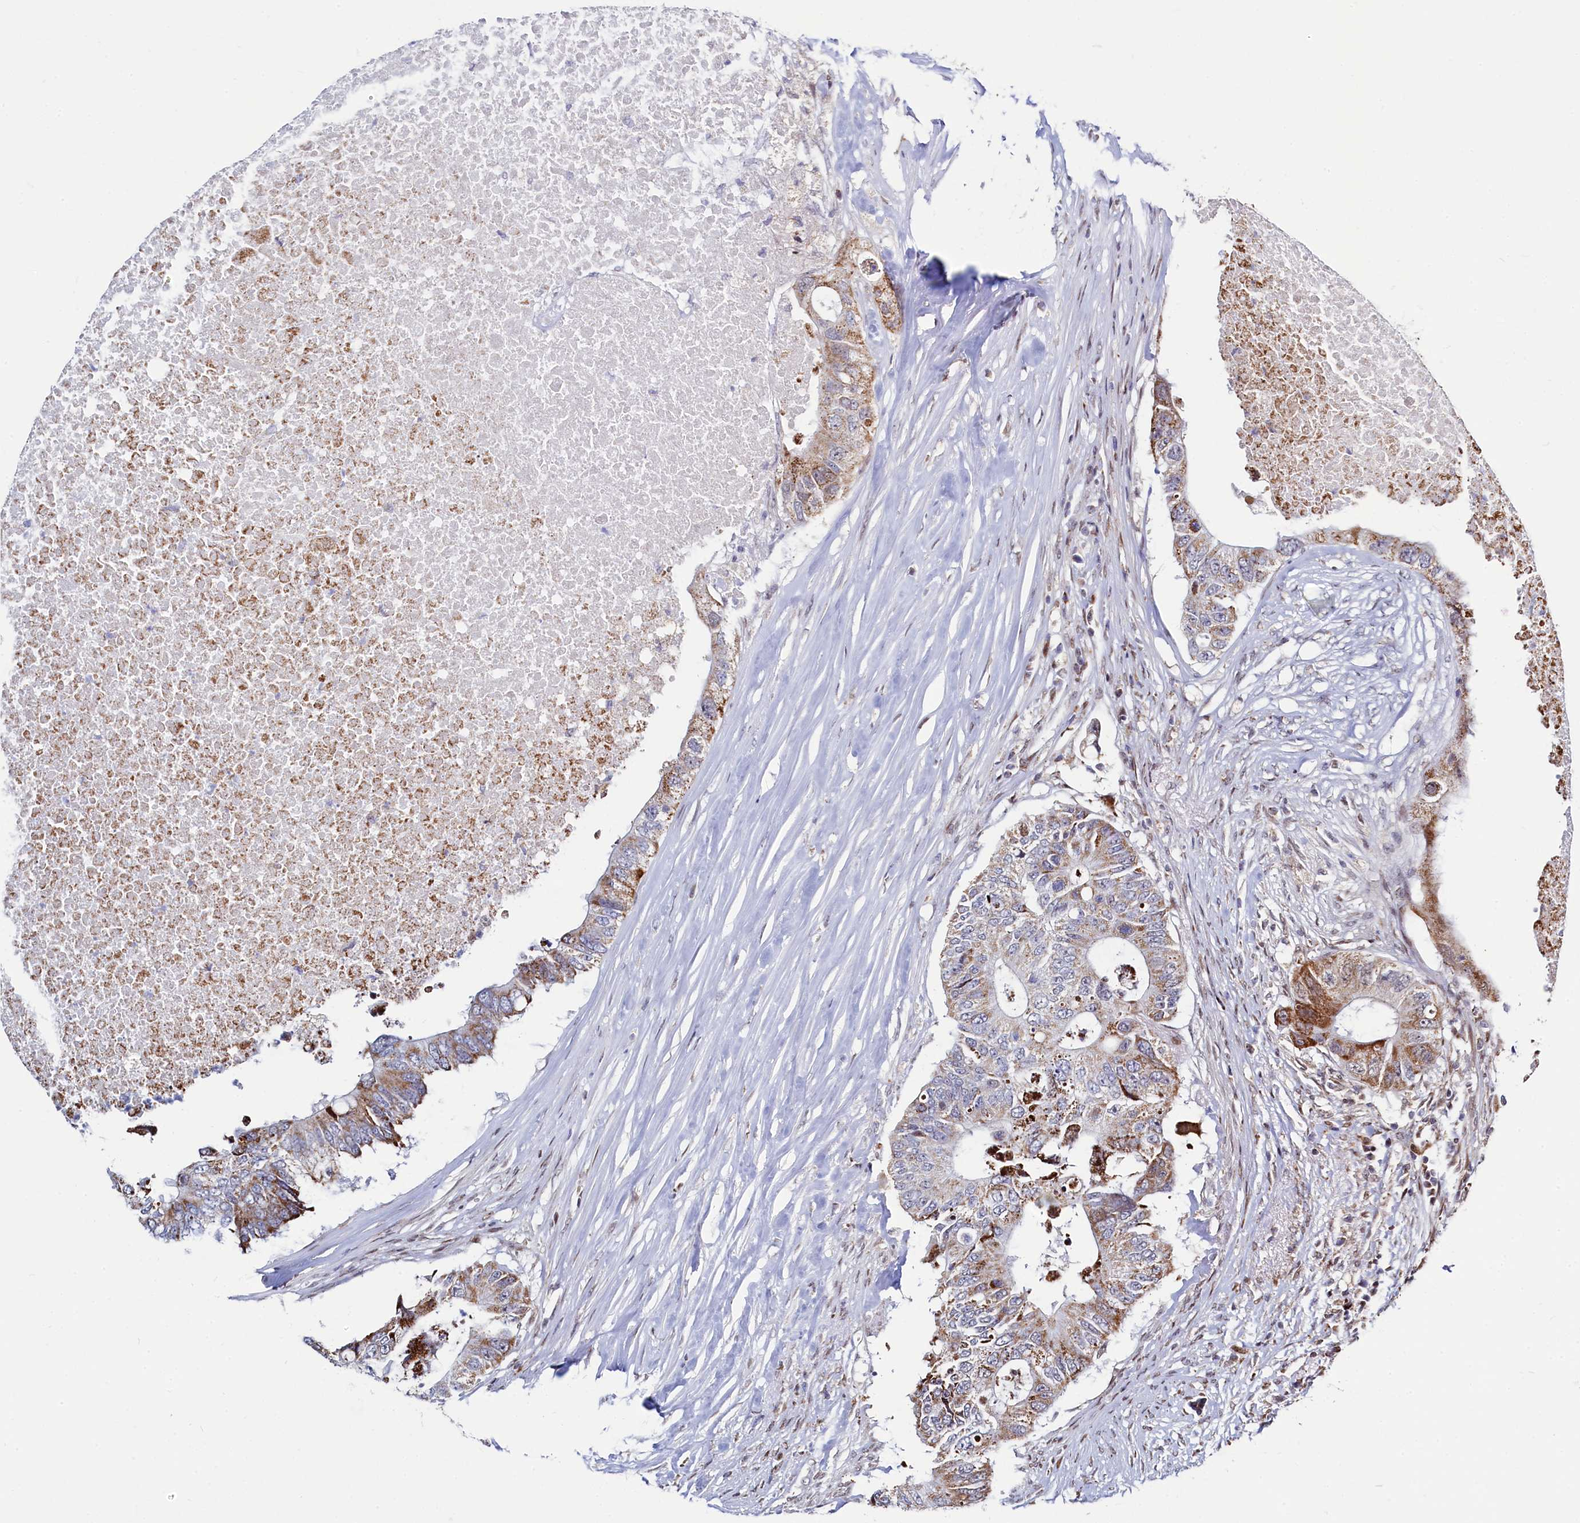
{"staining": {"intensity": "moderate", "quantity": ">75%", "location": "cytoplasmic/membranous"}, "tissue": "colorectal cancer", "cell_type": "Tumor cells", "image_type": "cancer", "snomed": [{"axis": "morphology", "description": "Adenocarcinoma, NOS"}, {"axis": "topography", "description": "Colon"}], "caption": "Immunohistochemical staining of human colorectal cancer (adenocarcinoma) displays medium levels of moderate cytoplasmic/membranous protein expression in approximately >75% of tumor cells.", "gene": "HDGFL3", "patient": {"sex": "male", "age": 71}}